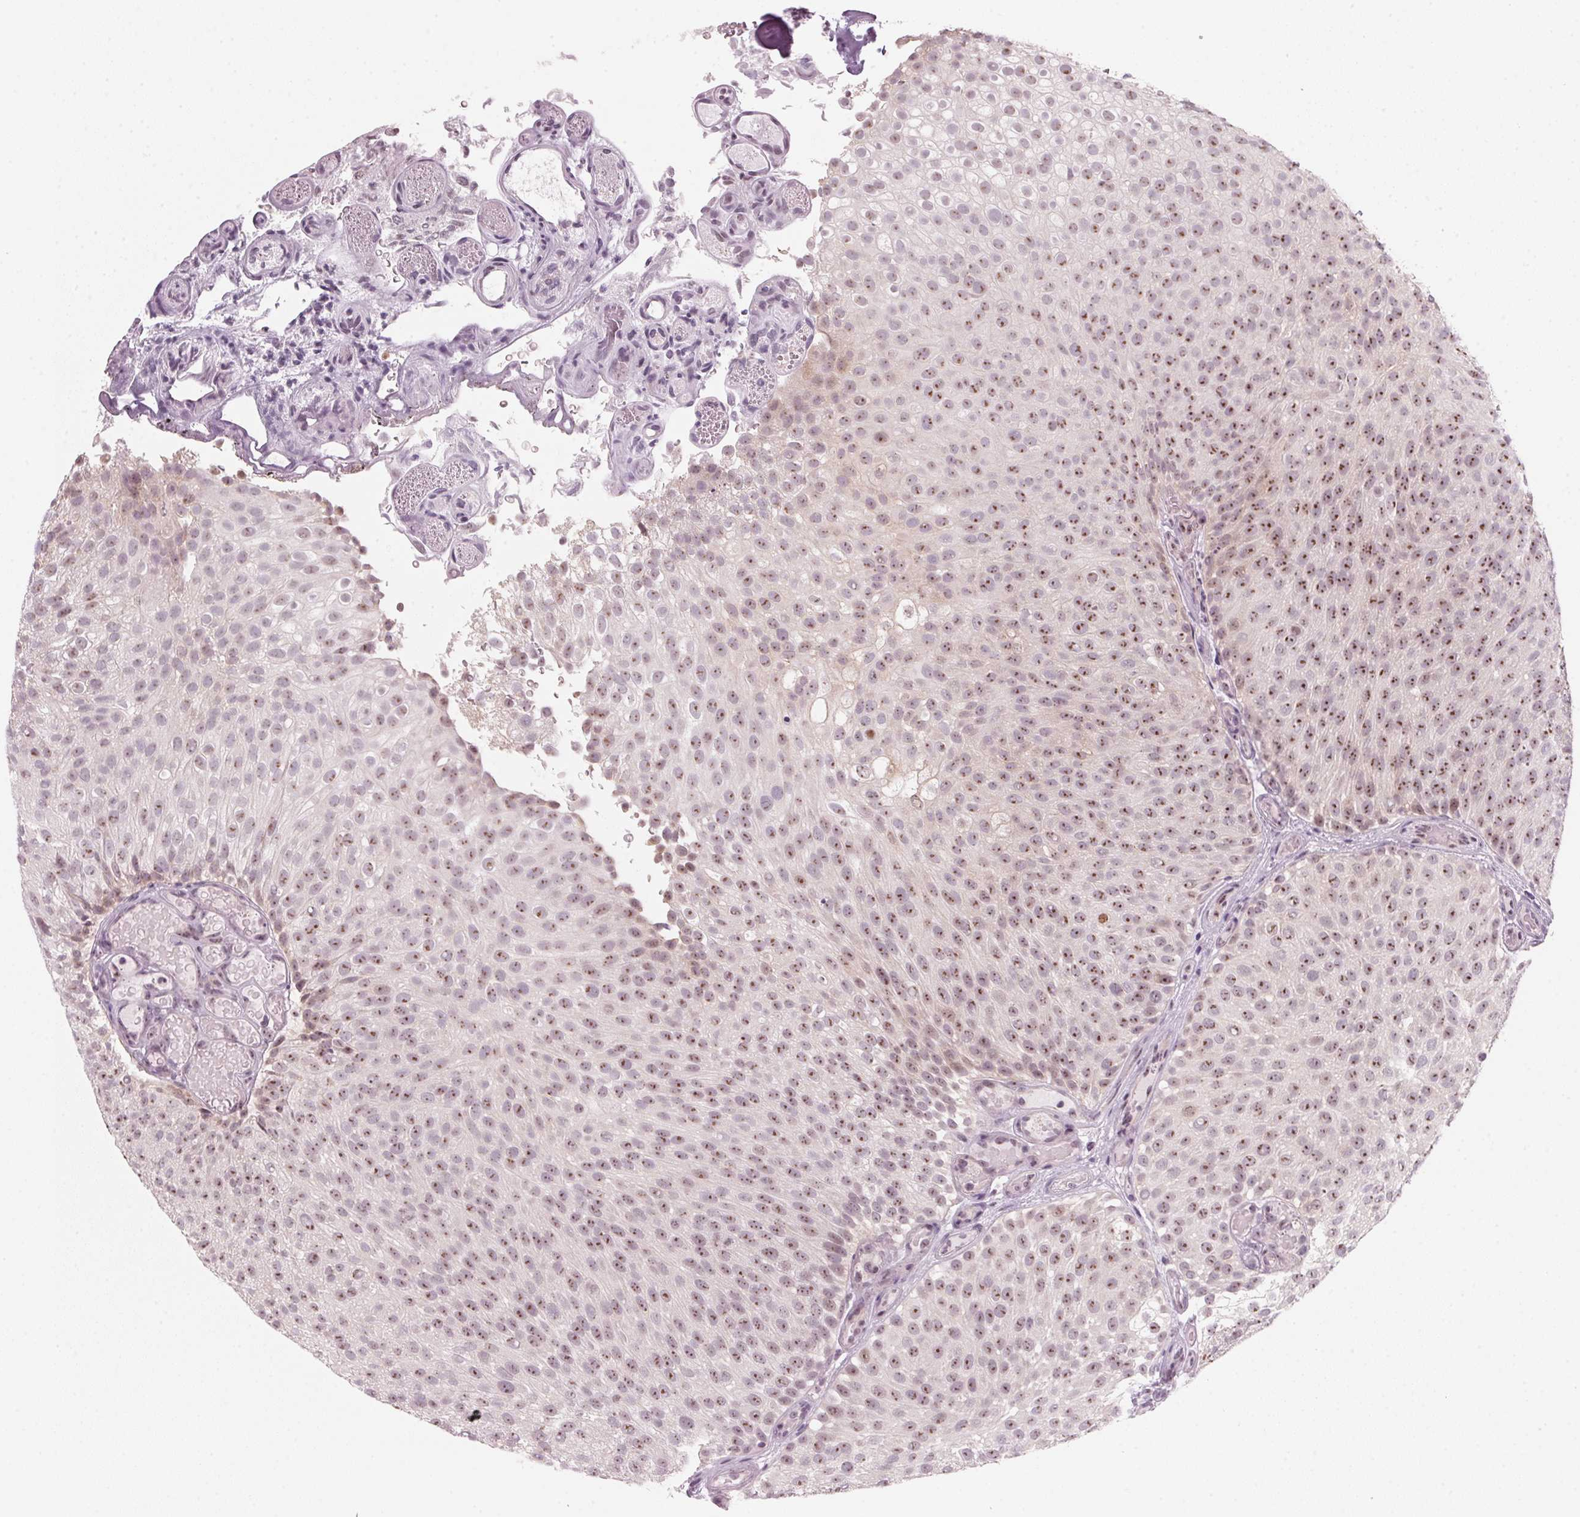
{"staining": {"intensity": "moderate", "quantity": ">75%", "location": "nuclear"}, "tissue": "urothelial cancer", "cell_type": "Tumor cells", "image_type": "cancer", "snomed": [{"axis": "morphology", "description": "Urothelial carcinoma, Low grade"}, {"axis": "topography", "description": "Urinary bladder"}], "caption": "This is an image of IHC staining of urothelial cancer, which shows moderate staining in the nuclear of tumor cells.", "gene": "DNTTIP2", "patient": {"sex": "male", "age": 78}}